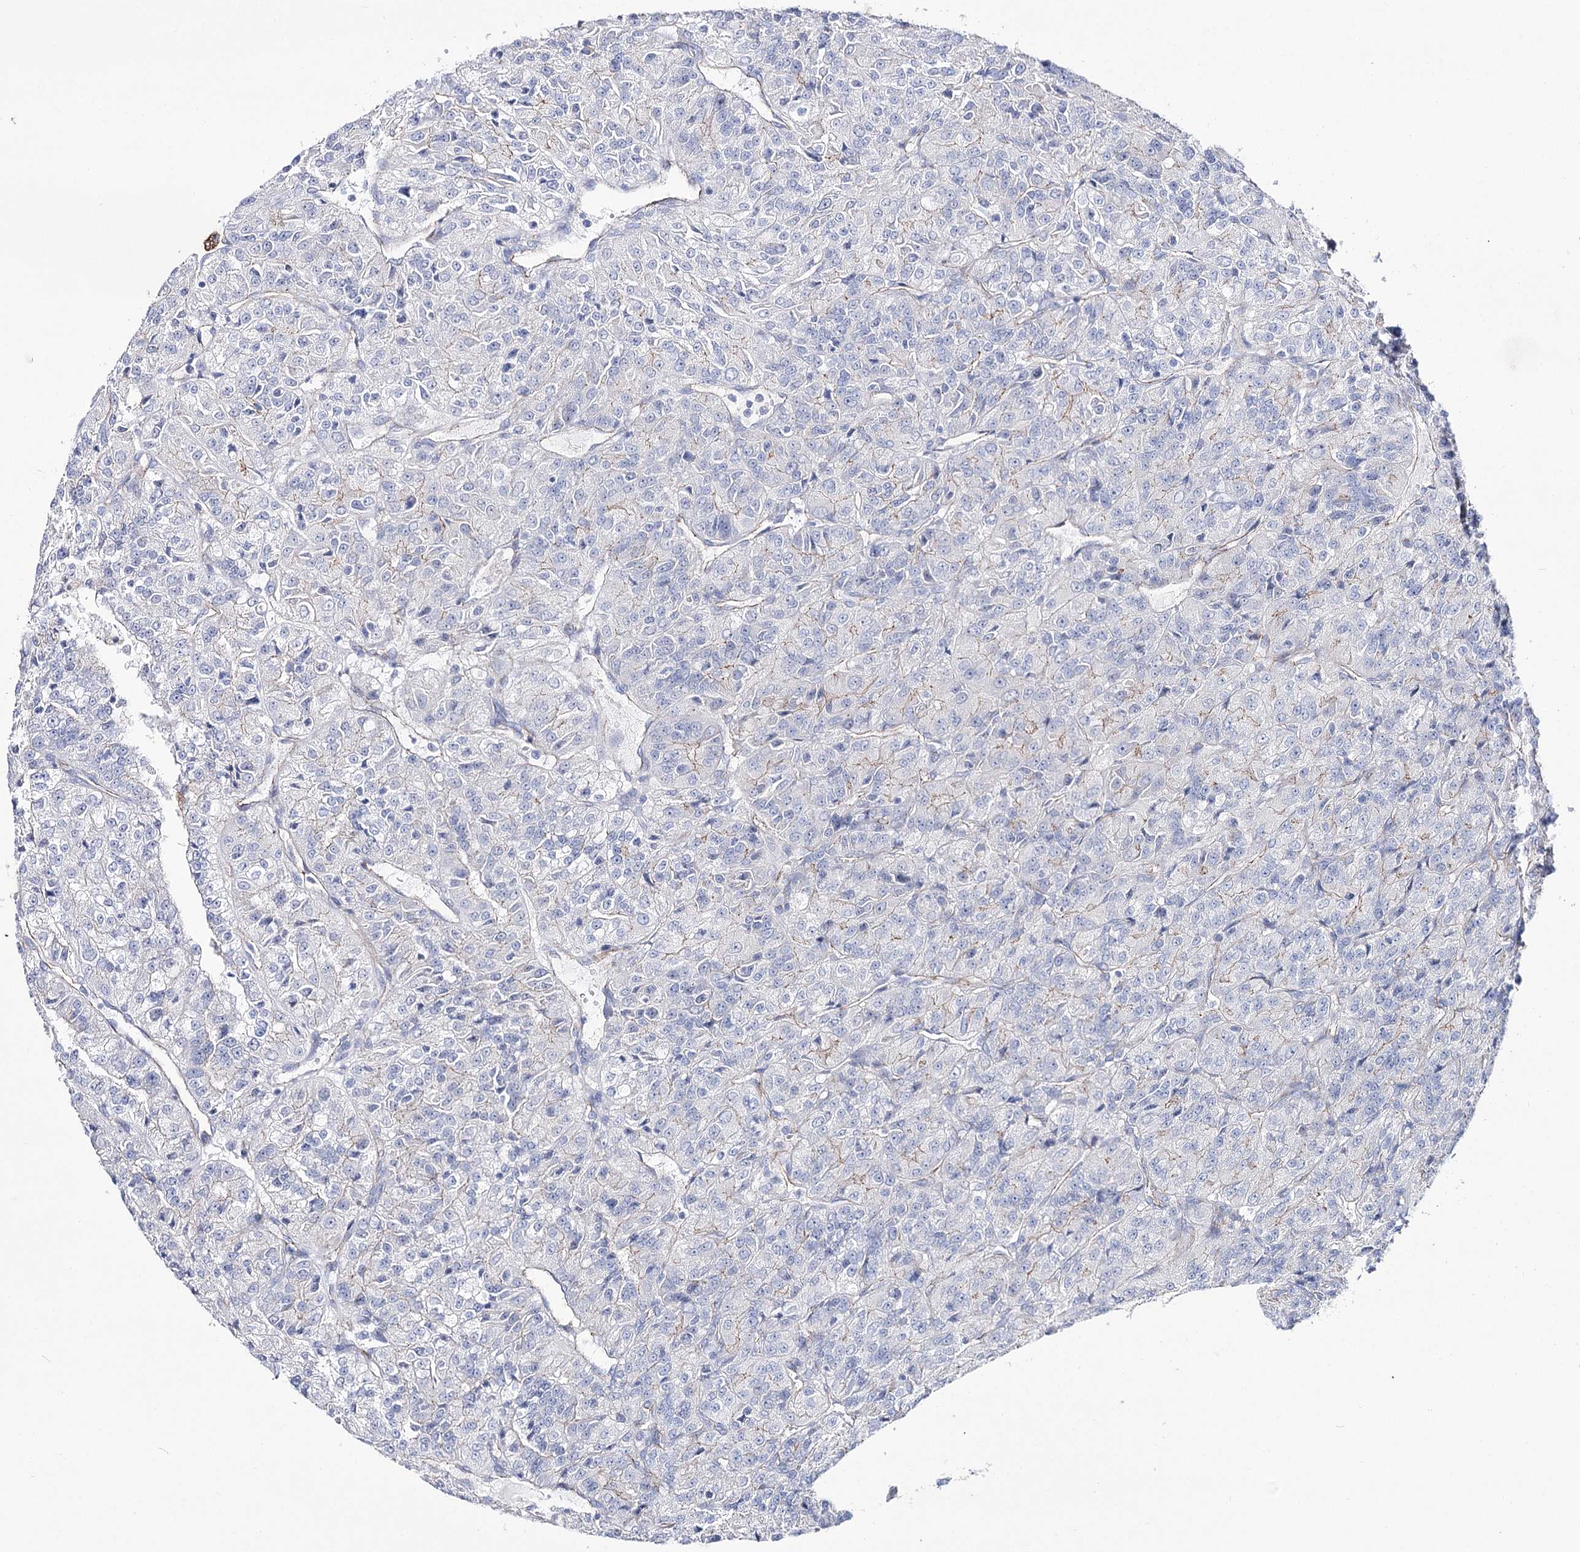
{"staining": {"intensity": "negative", "quantity": "none", "location": "none"}, "tissue": "renal cancer", "cell_type": "Tumor cells", "image_type": "cancer", "snomed": [{"axis": "morphology", "description": "Adenocarcinoma, NOS"}, {"axis": "topography", "description": "Kidney"}], "caption": "Adenocarcinoma (renal) was stained to show a protein in brown. There is no significant staining in tumor cells.", "gene": "NRAP", "patient": {"sex": "female", "age": 63}}